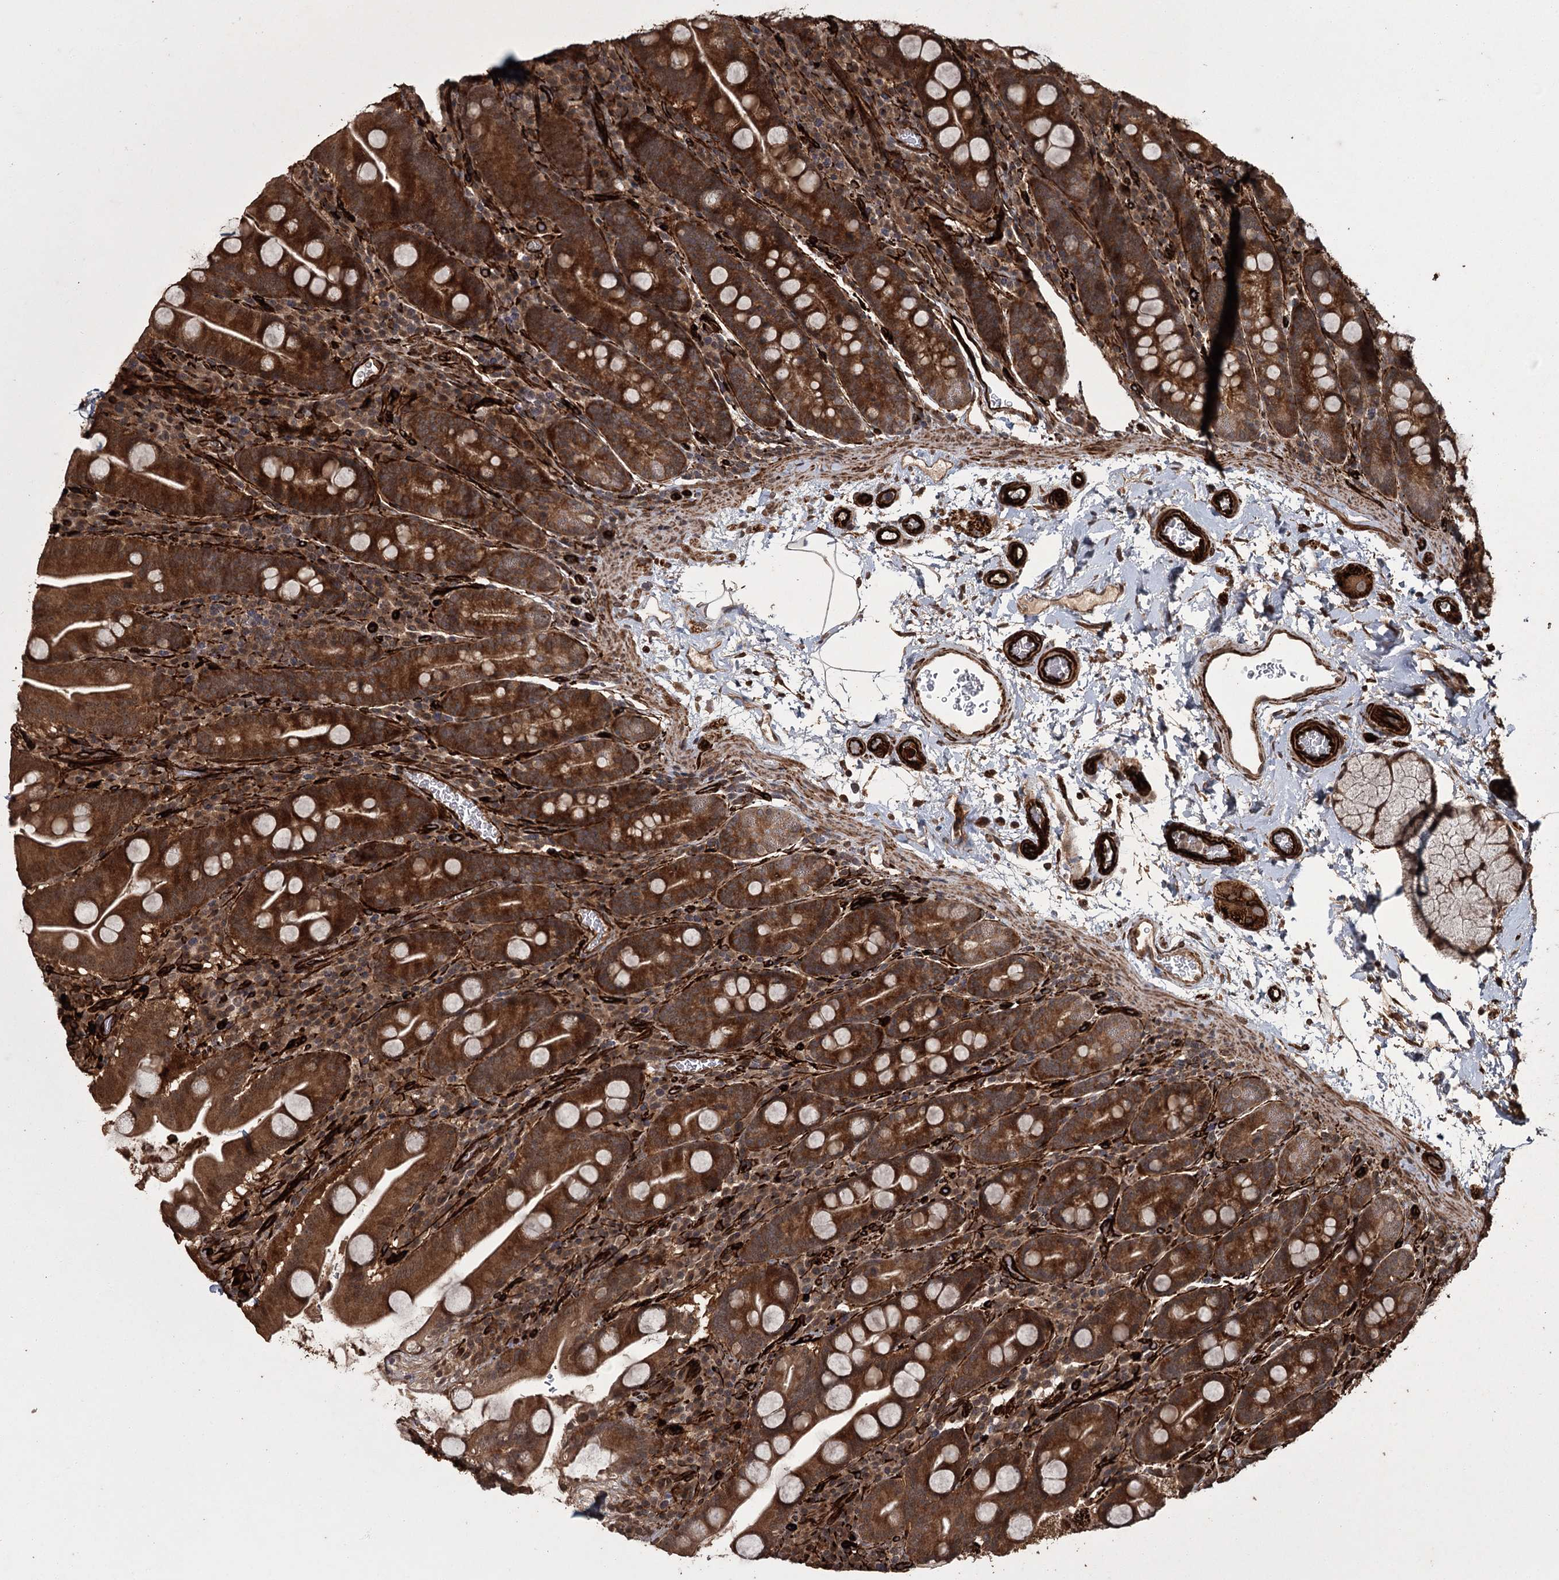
{"staining": {"intensity": "strong", "quantity": ">75%", "location": "cytoplasmic/membranous"}, "tissue": "duodenum", "cell_type": "Glandular cells", "image_type": "normal", "snomed": [{"axis": "morphology", "description": "Normal tissue, NOS"}, {"axis": "topography", "description": "Duodenum"}], "caption": "The image demonstrates immunohistochemical staining of benign duodenum. There is strong cytoplasmic/membranous positivity is identified in about >75% of glandular cells.", "gene": "RPAP3", "patient": {"sex": "male", "age": 35}}